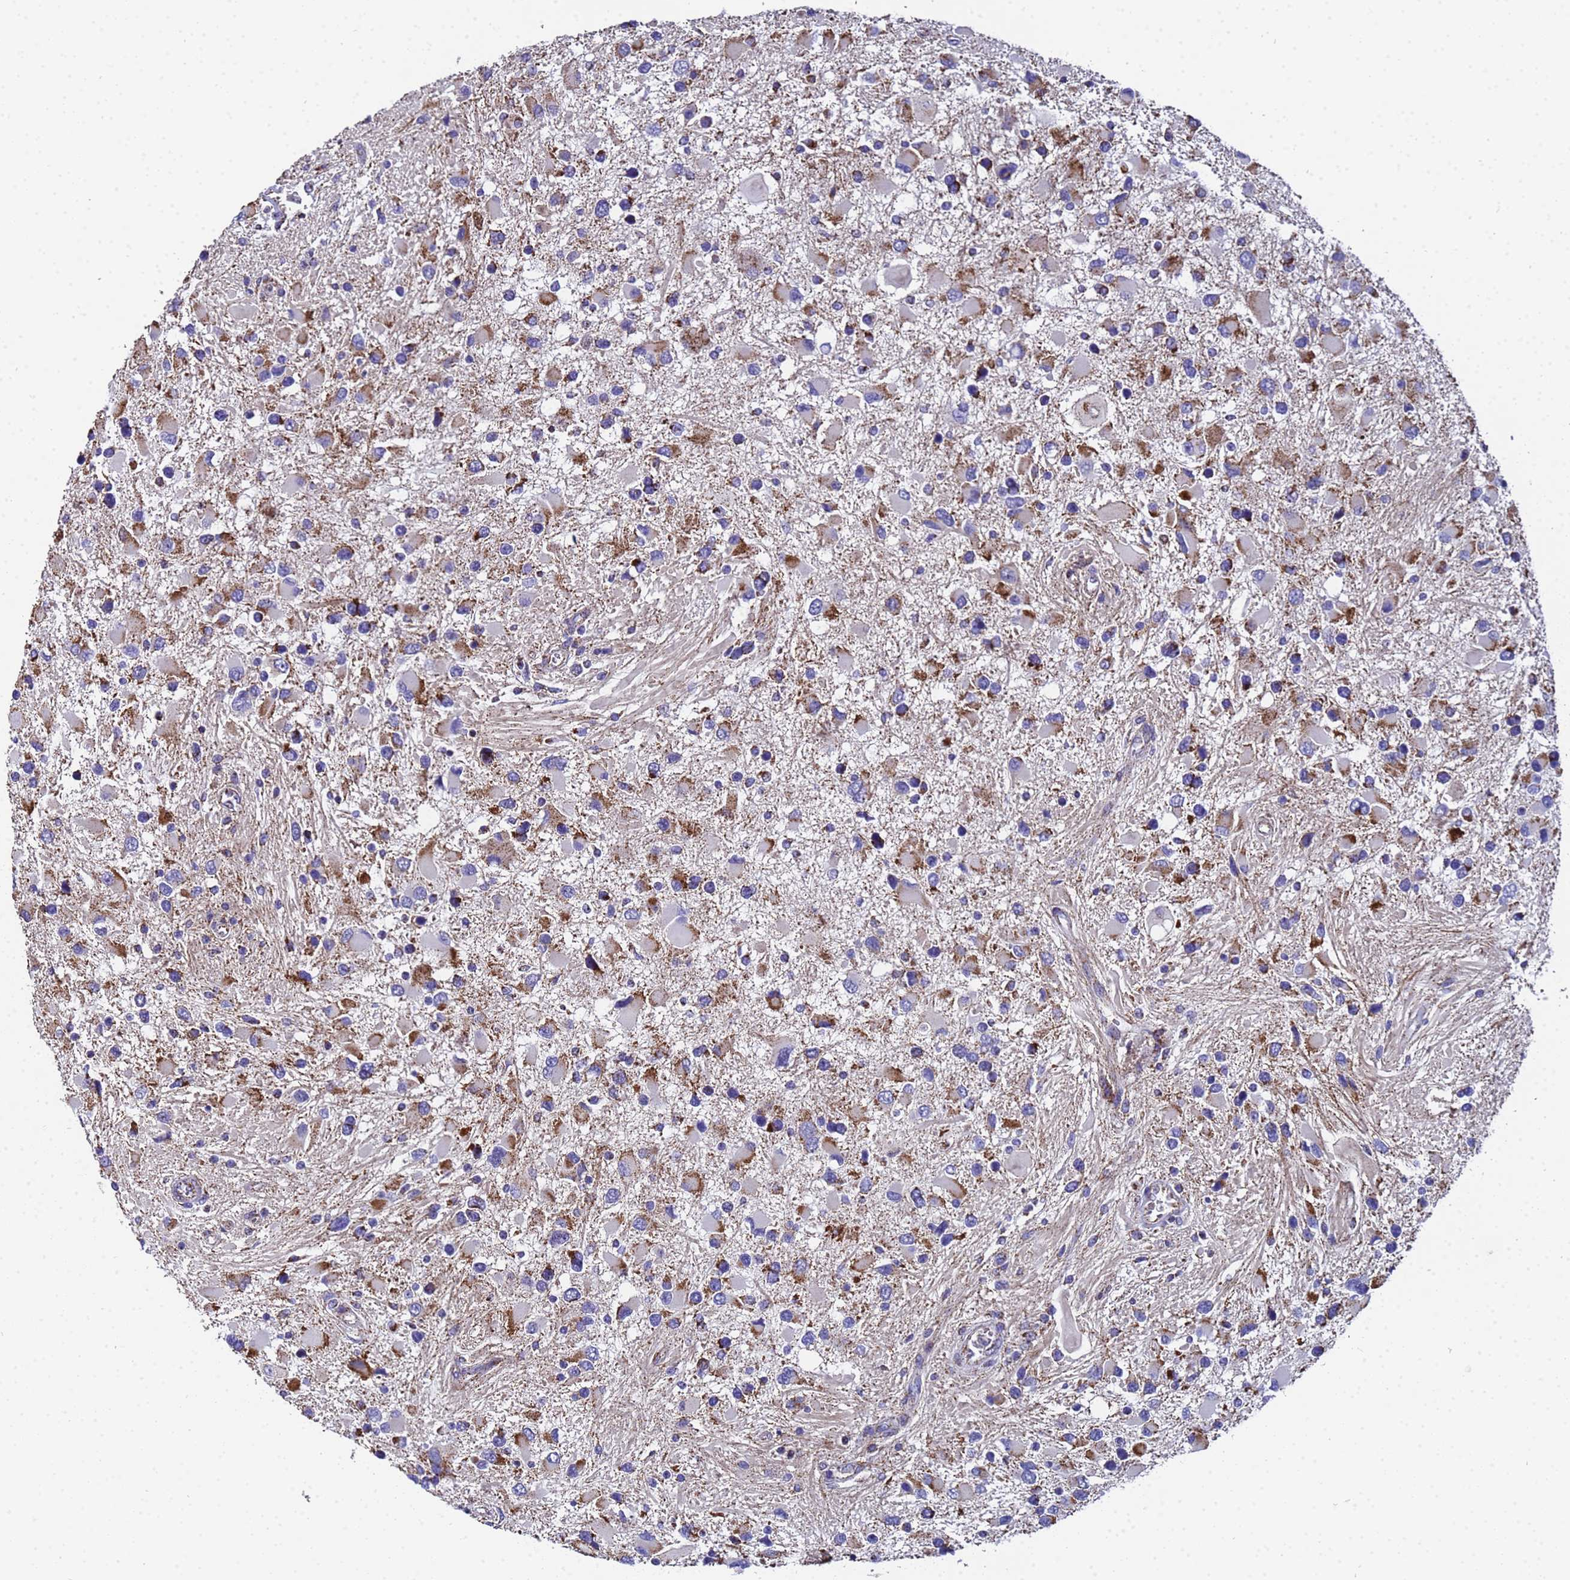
{"staining": {"intensity": "moderate", "quantity": "25%-75%", "location": "cytoplasmic/membranous"}, "tissue": "glioma", "cell_type": "Tumor cells", "image_type": "cancer", "snomed": [{"axis": "morphology", "description": "Glioma, malignant, High grade"}, {"axis": "topography", "description": "Brain"}], "caption": "Immunohistochemistry histopathology image of neoplastic tissue: glioma stained using immunohistochemistry demonstrates medium levels of moderate protein expression localized specifically in the cytoplasmic/membranous of tumor cells, appearing as a cytoplasmic/membranous brown color.", "gene": "MRPS12", "patient": {"sex": "male", "age": 53}}